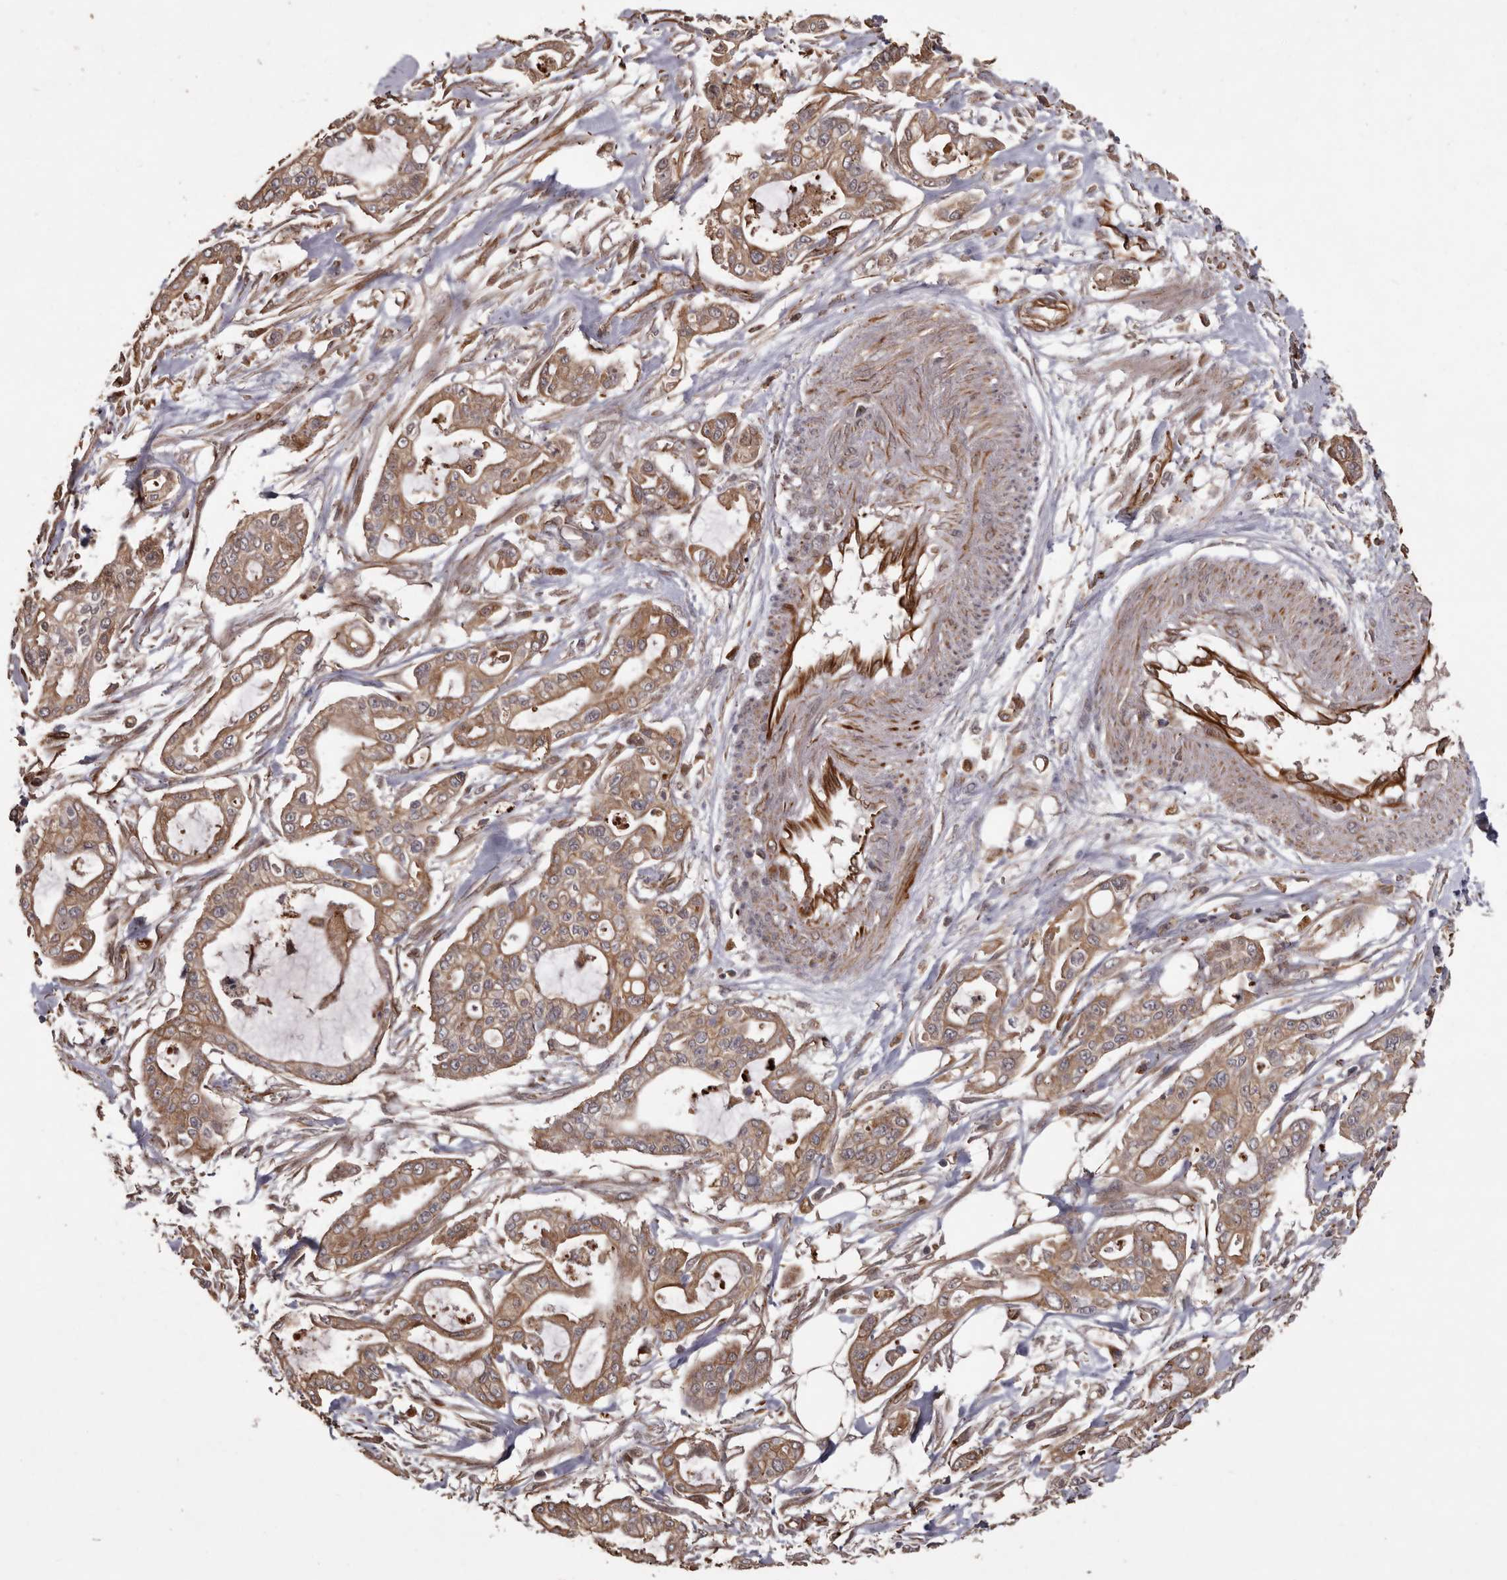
{"staining": {"intensity": "moderate", "quantity": ">75%", "location": "cytoplasmic/membranous"}, "tissue": "pancreatic cancer", "cell_type": "Tumor cells", "image_type": "cancer", "snomed": [{"axis": "morphology", "description": "Adenocarcinoma, NOS"}, {"axis": "topography", "description": "Pancreas"}], "caption": "High-magnification brightfield microscopy of pancreatic adenocarcinoma stained with DAB (brown) and counterstained with hematoxylin (blue). tumor cells exhibit moderate cytoplasmic/membranous expression is seen in approximately>75% of cells.", "gene": "BRAT1", "patient": {"sex": "male", "age": 68}}